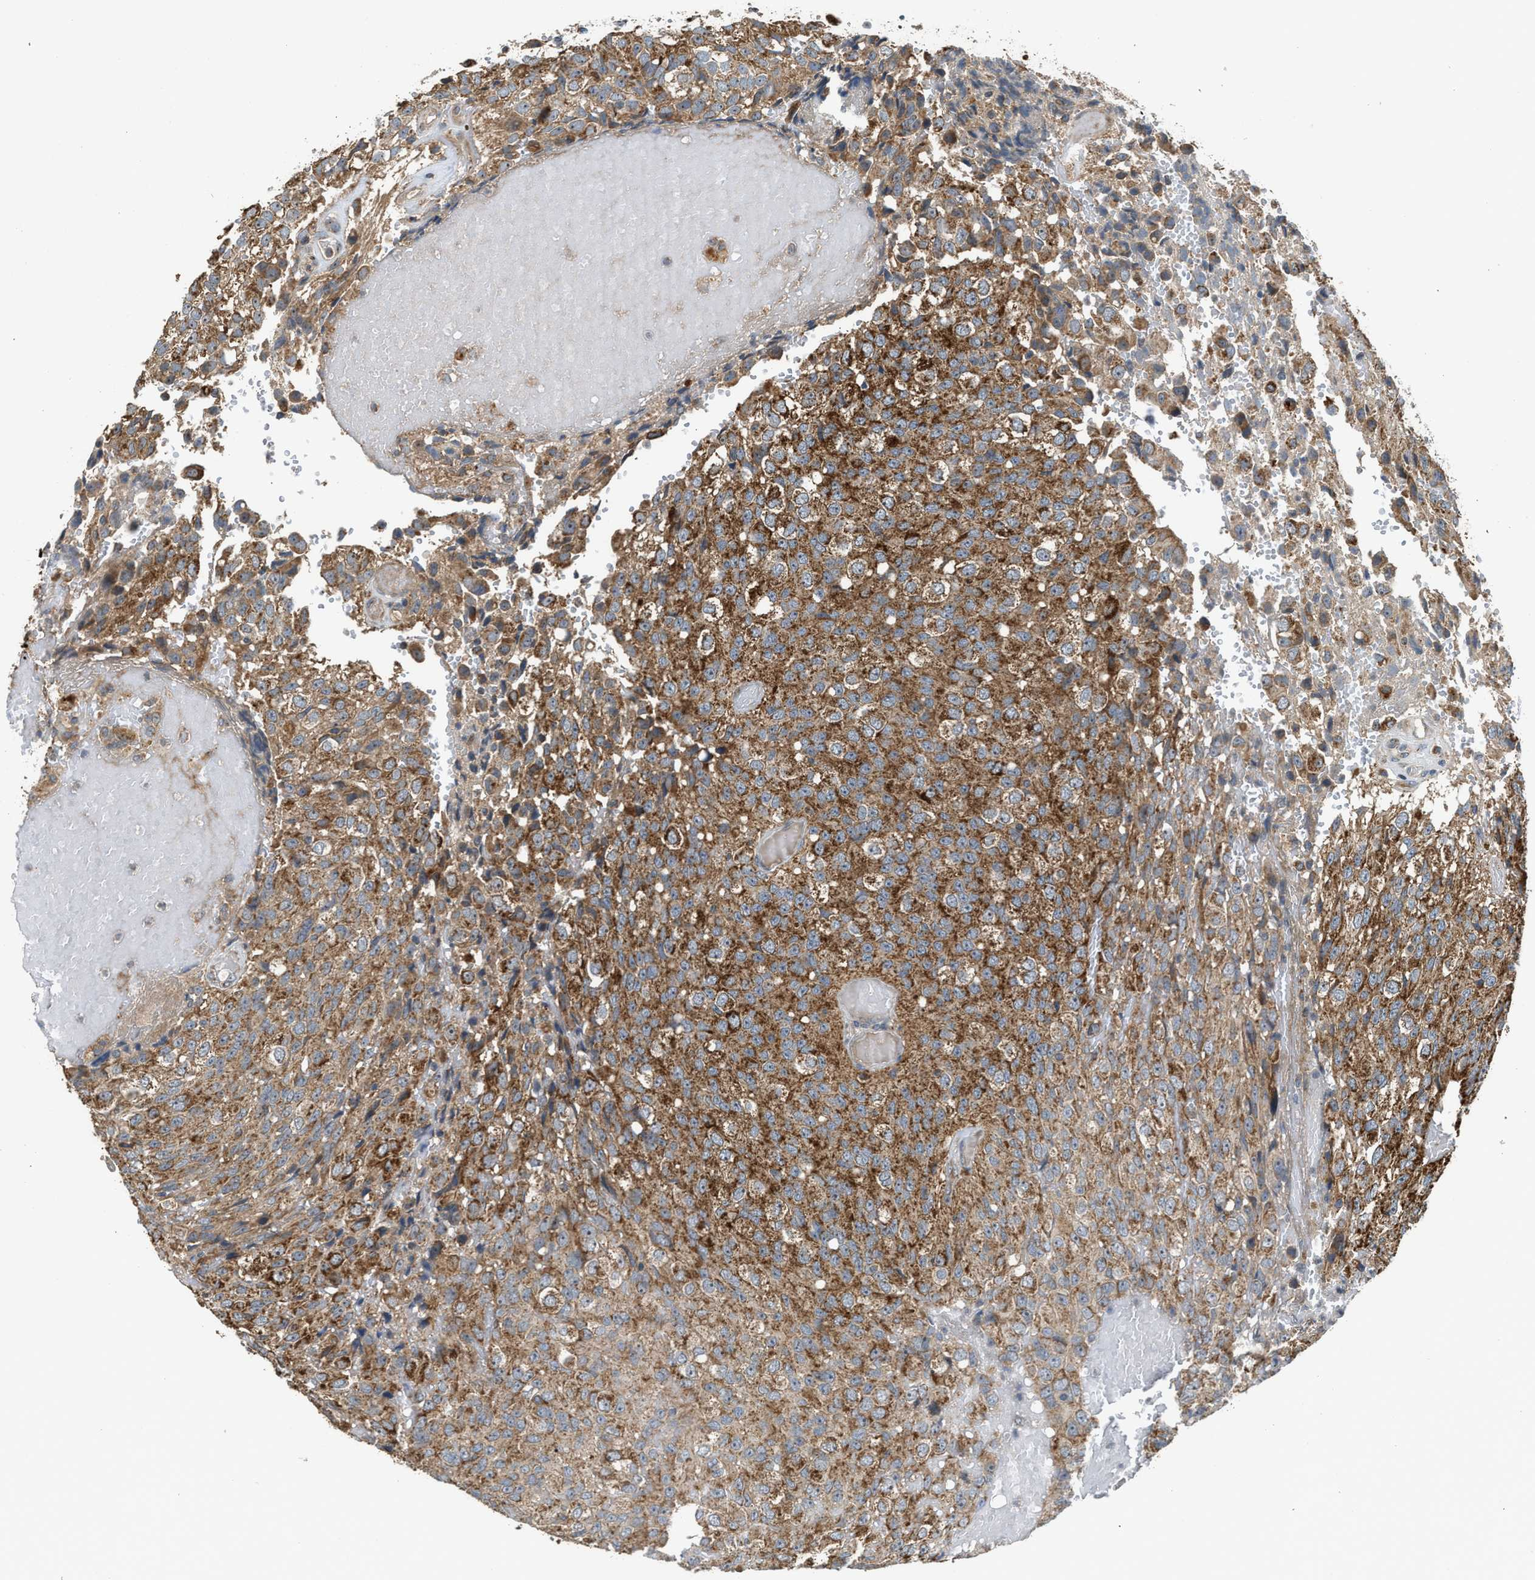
{"staining": {"intensity": "strong", "quantity": ">75%", "location": "cytoplasmic/membranous"}, "tissue": "glioma", "cell_type": "Tumor cells", "image_type": "cancer", "snomed": [{"axis": "morphology", "description": "Glioma, malignant, High grade"}, {"axis": "topography", "description": "Brain"}], "caption": "Human glioma stained with a brown dye displays strong cytoplasmic/membranous positive positivity in about >75% of tumor cells.", "gene": "STARD3", "patient": {"sex": "male", "age": 32}}